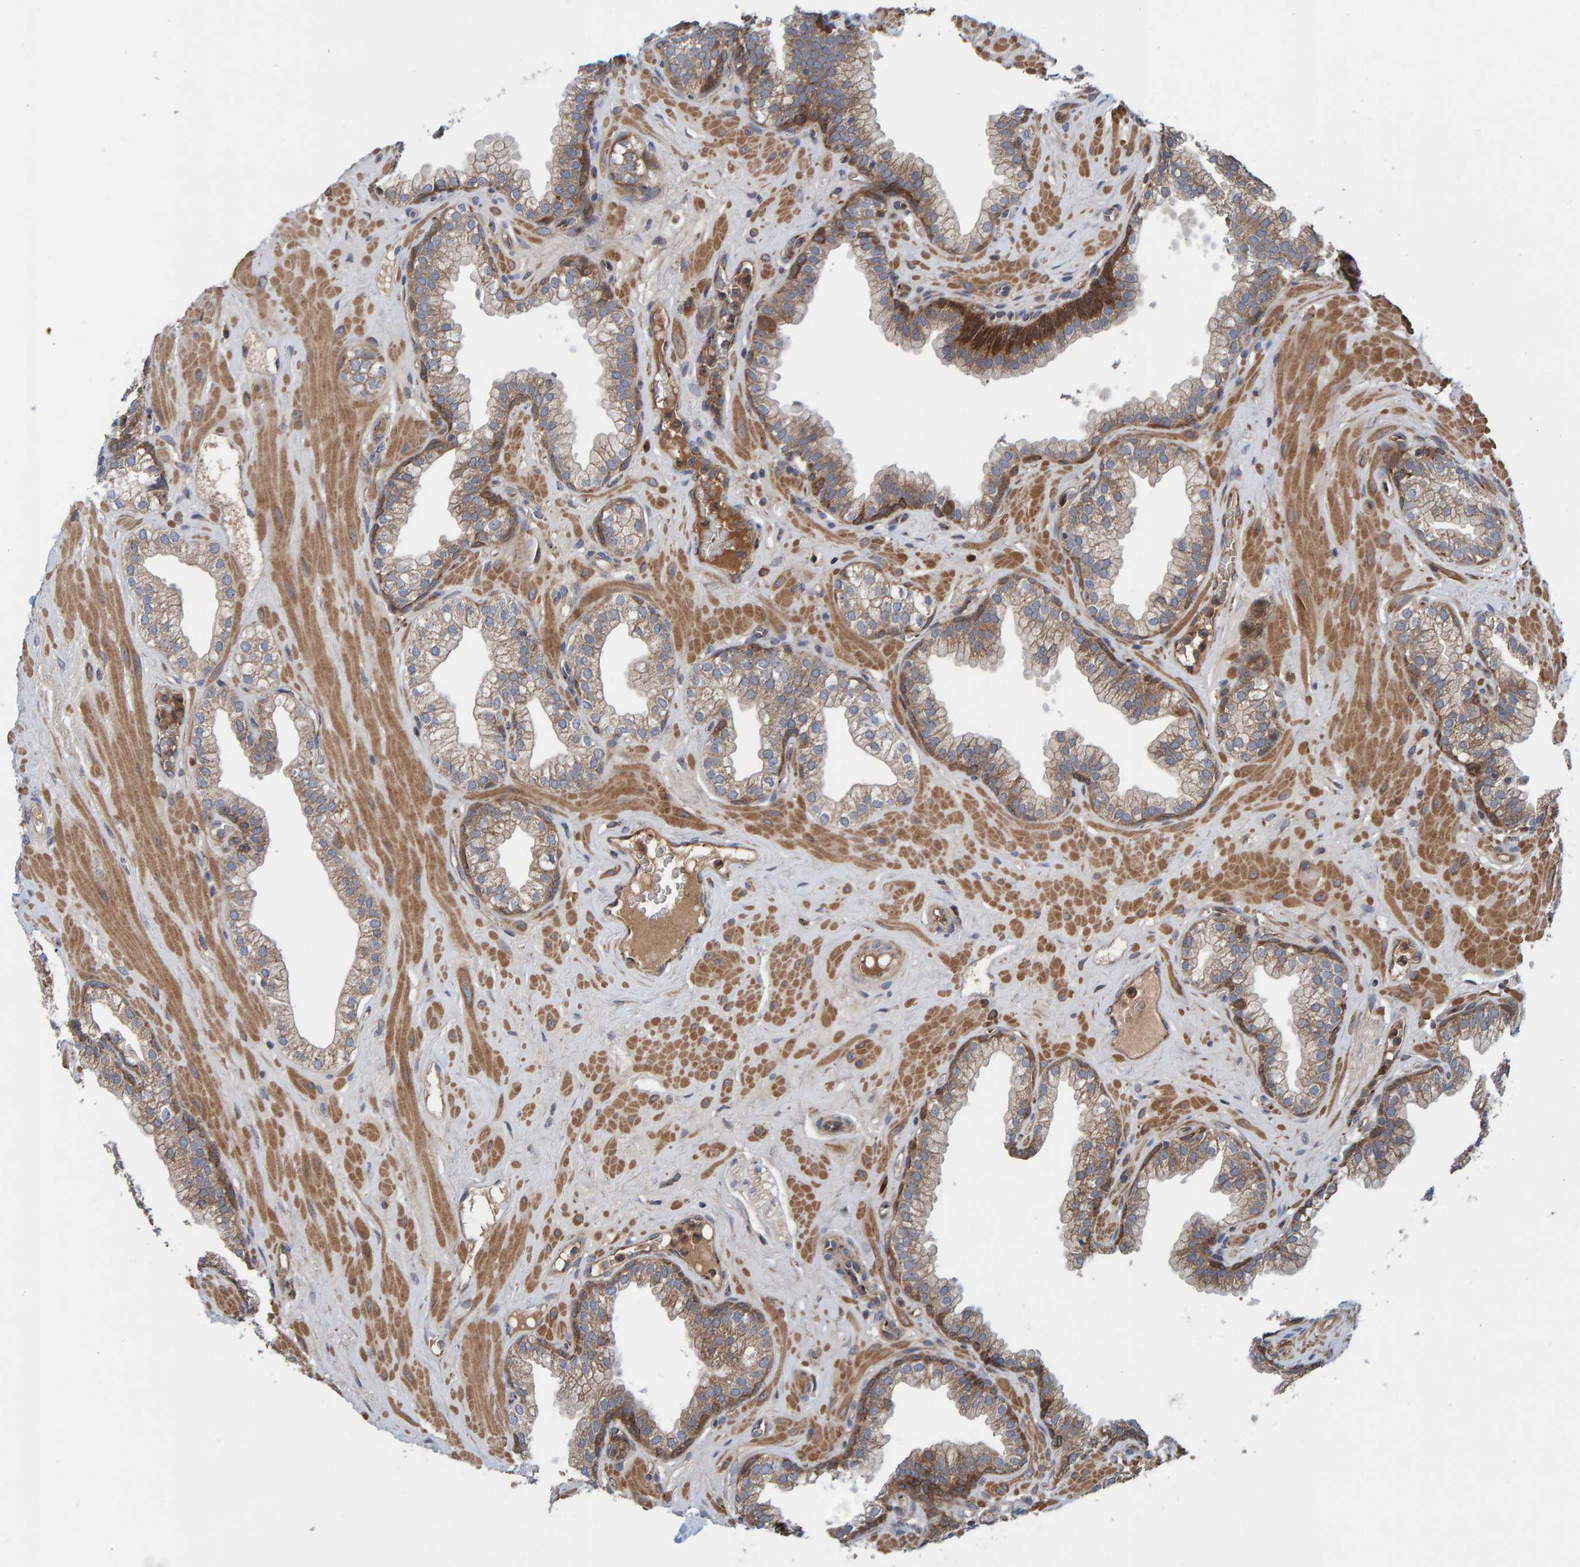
{"staining": {"intensity": "moderate", "quantity": "<25%", "location": "cytoplasmic/membranous"}, "tissue": "prostate", "cell_type": "Glandular cells", "image_type": "normal", "snomed": [{"axis": "morphology", "description": "Normal tissue, NOS"}, {"axis": "morphology", "description": "Urothelial carcinoma, Low grade"}, {"axis": "topography", "description": "Urinary bladder"}, {"axis": "topography", "description": "Prostate"}], "caption": "Protein expression analysis of benign human prostate reveals moderate cytoplasmic/membranous staining in approximately <25% of glandular cells. The staining was performed using DAB, with brown indicating positive protein expression. Nuclei are stained blue with hematoxylin.", "gene": "KIAA0753", "patient": {"sex": "male", "age": 60}}